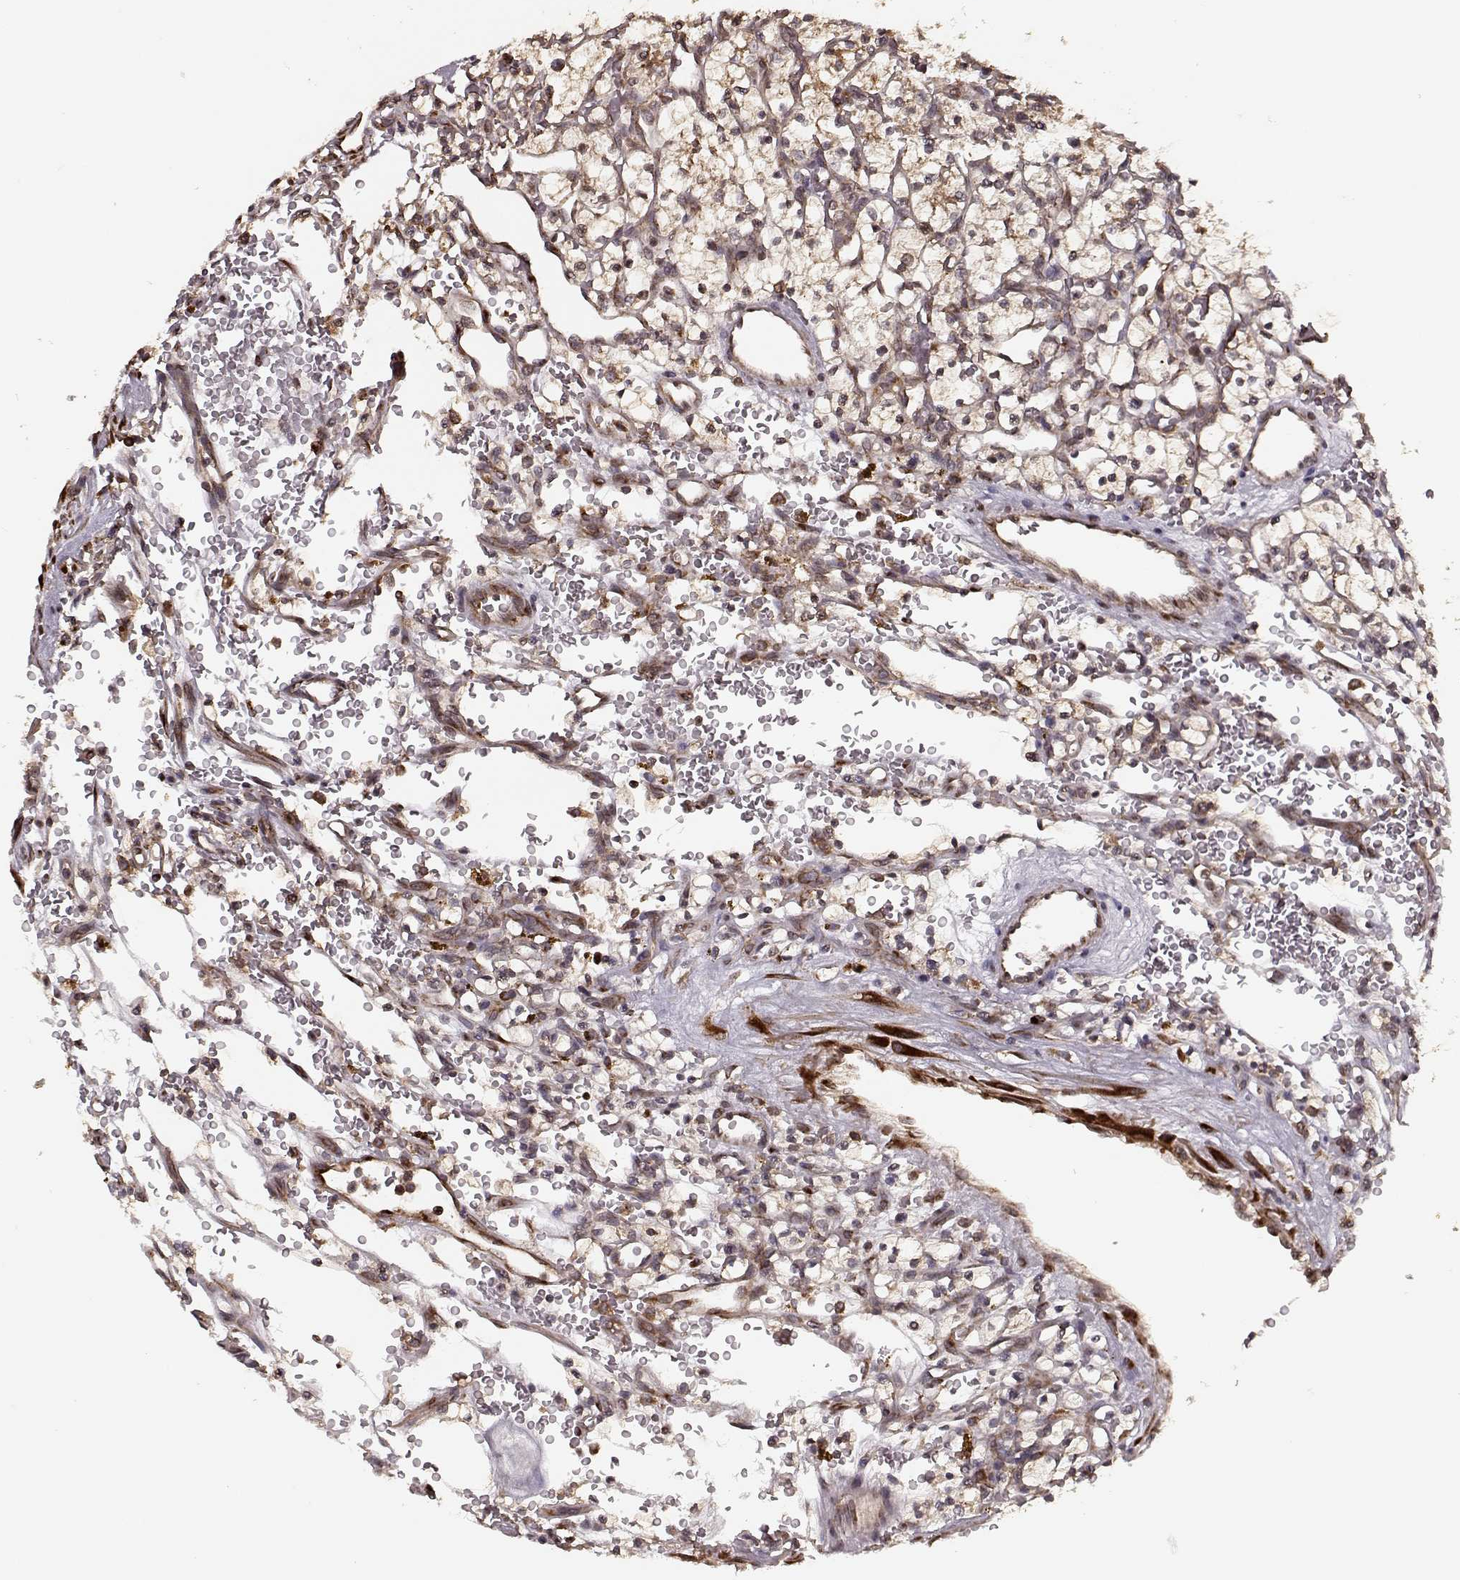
{"staining": {"intensity": "negative", "quantity": "none", "location": "none"}, "tissue": "renal cancer", "cell_type": "Tumor cells", "image_type": "cancer", "snomed": [{"axis": "morphology", "description": "Adenocarcinoma, NOS"}, {"axis": "topography", "description": "Kidney"}], "caption": "Tumor cells show no significant protein positivity in renal cancer.", "gene": "YIPF5", "patient": {"sex": "female", "age": 64}}